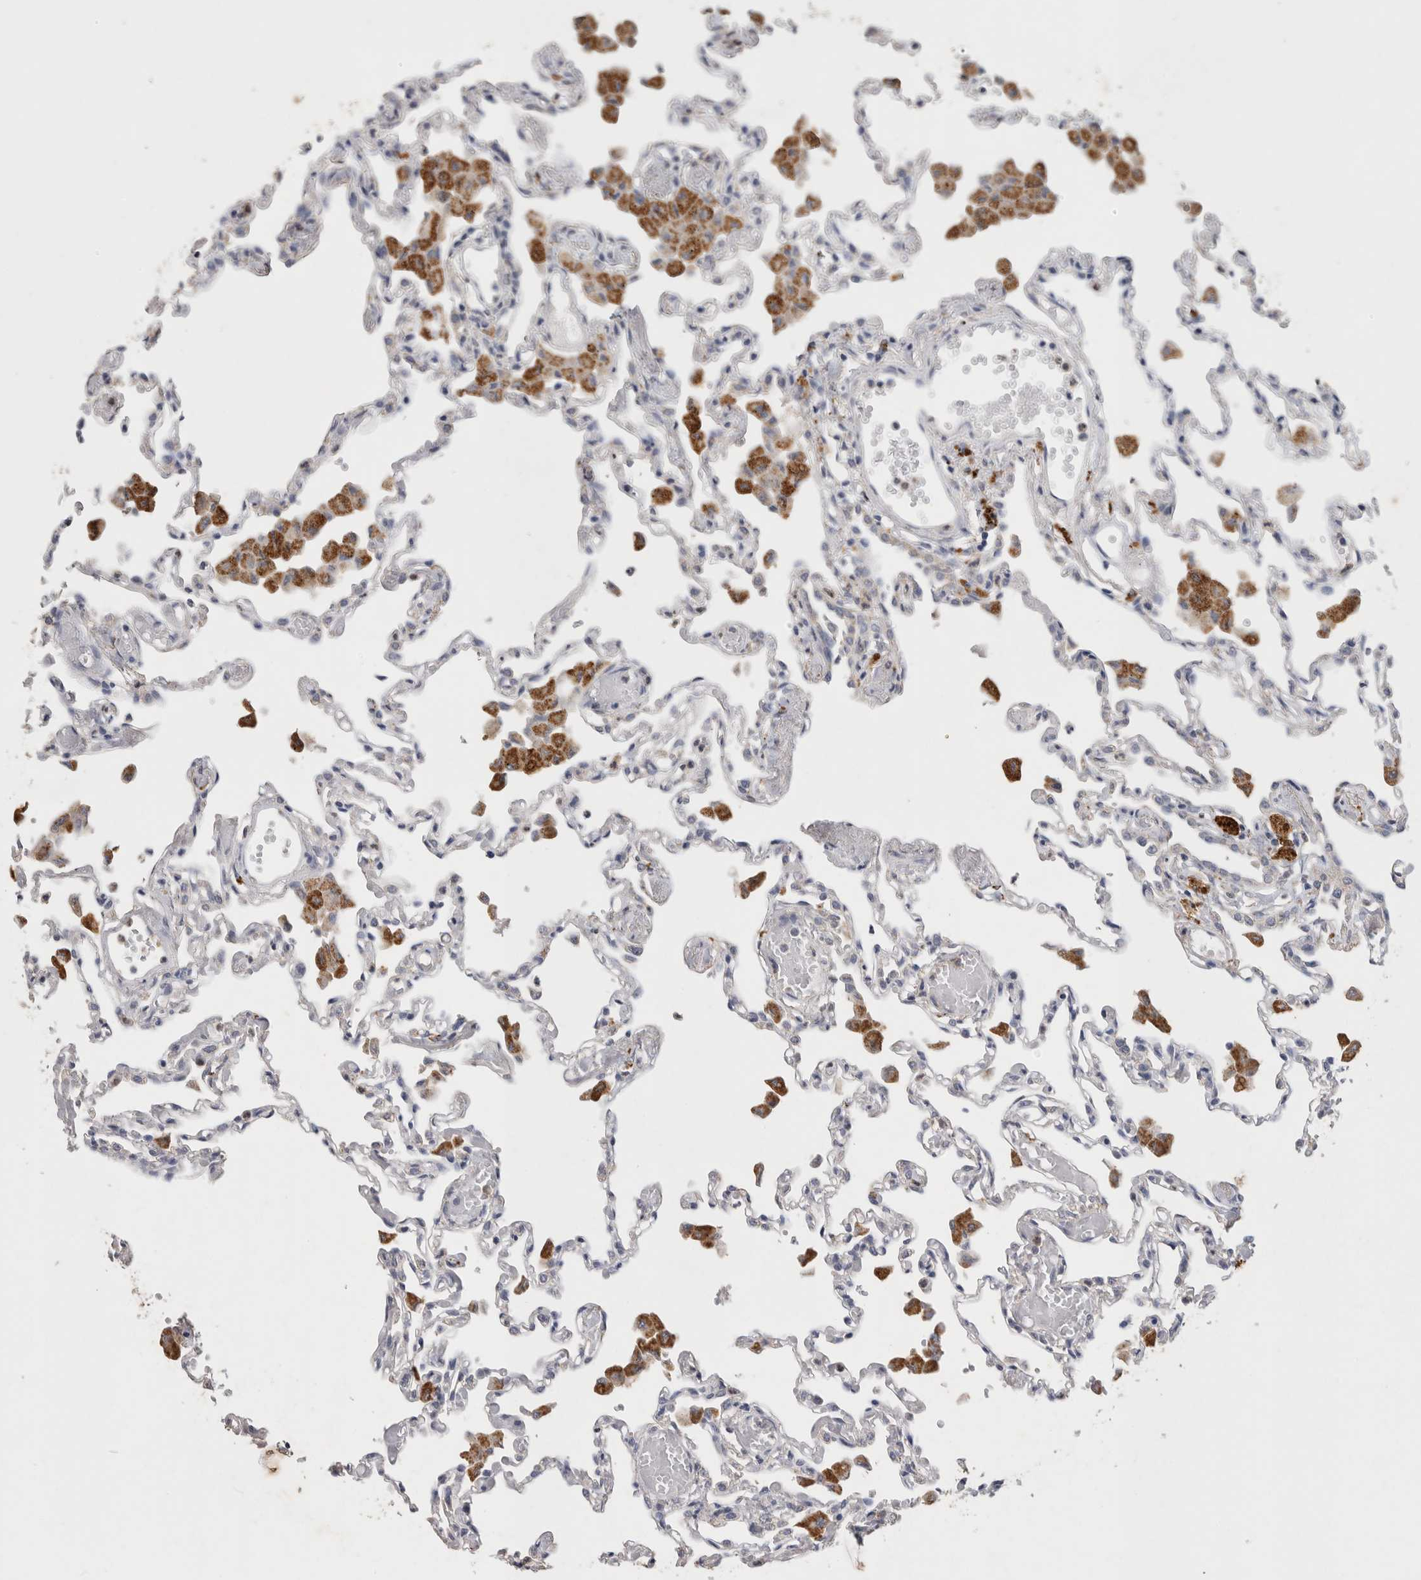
{"staining": {"intensity": "negative", "quantity": "none", "location": "none"}, "tissue": "lung", "cell_type": "Alveolar cells", "image_type": "normal", "snomed": [{"axis": "morphology", "description": "Normal tissue, NOS"}, {"axis": "topography", "description": "Bronchus"}, {"axis": "topography", "description": "Lung"}], "caption": "DAB immunohistochemical staining of normal human lung shows no significant expression in alveolar cells. (Brightfield microscopy of DAB (3,3'-diaminobenzidine) immunohistochemistry at high magnification).", "gene": "CNTFR", "patient": {"sex": "female", "age": 49}}